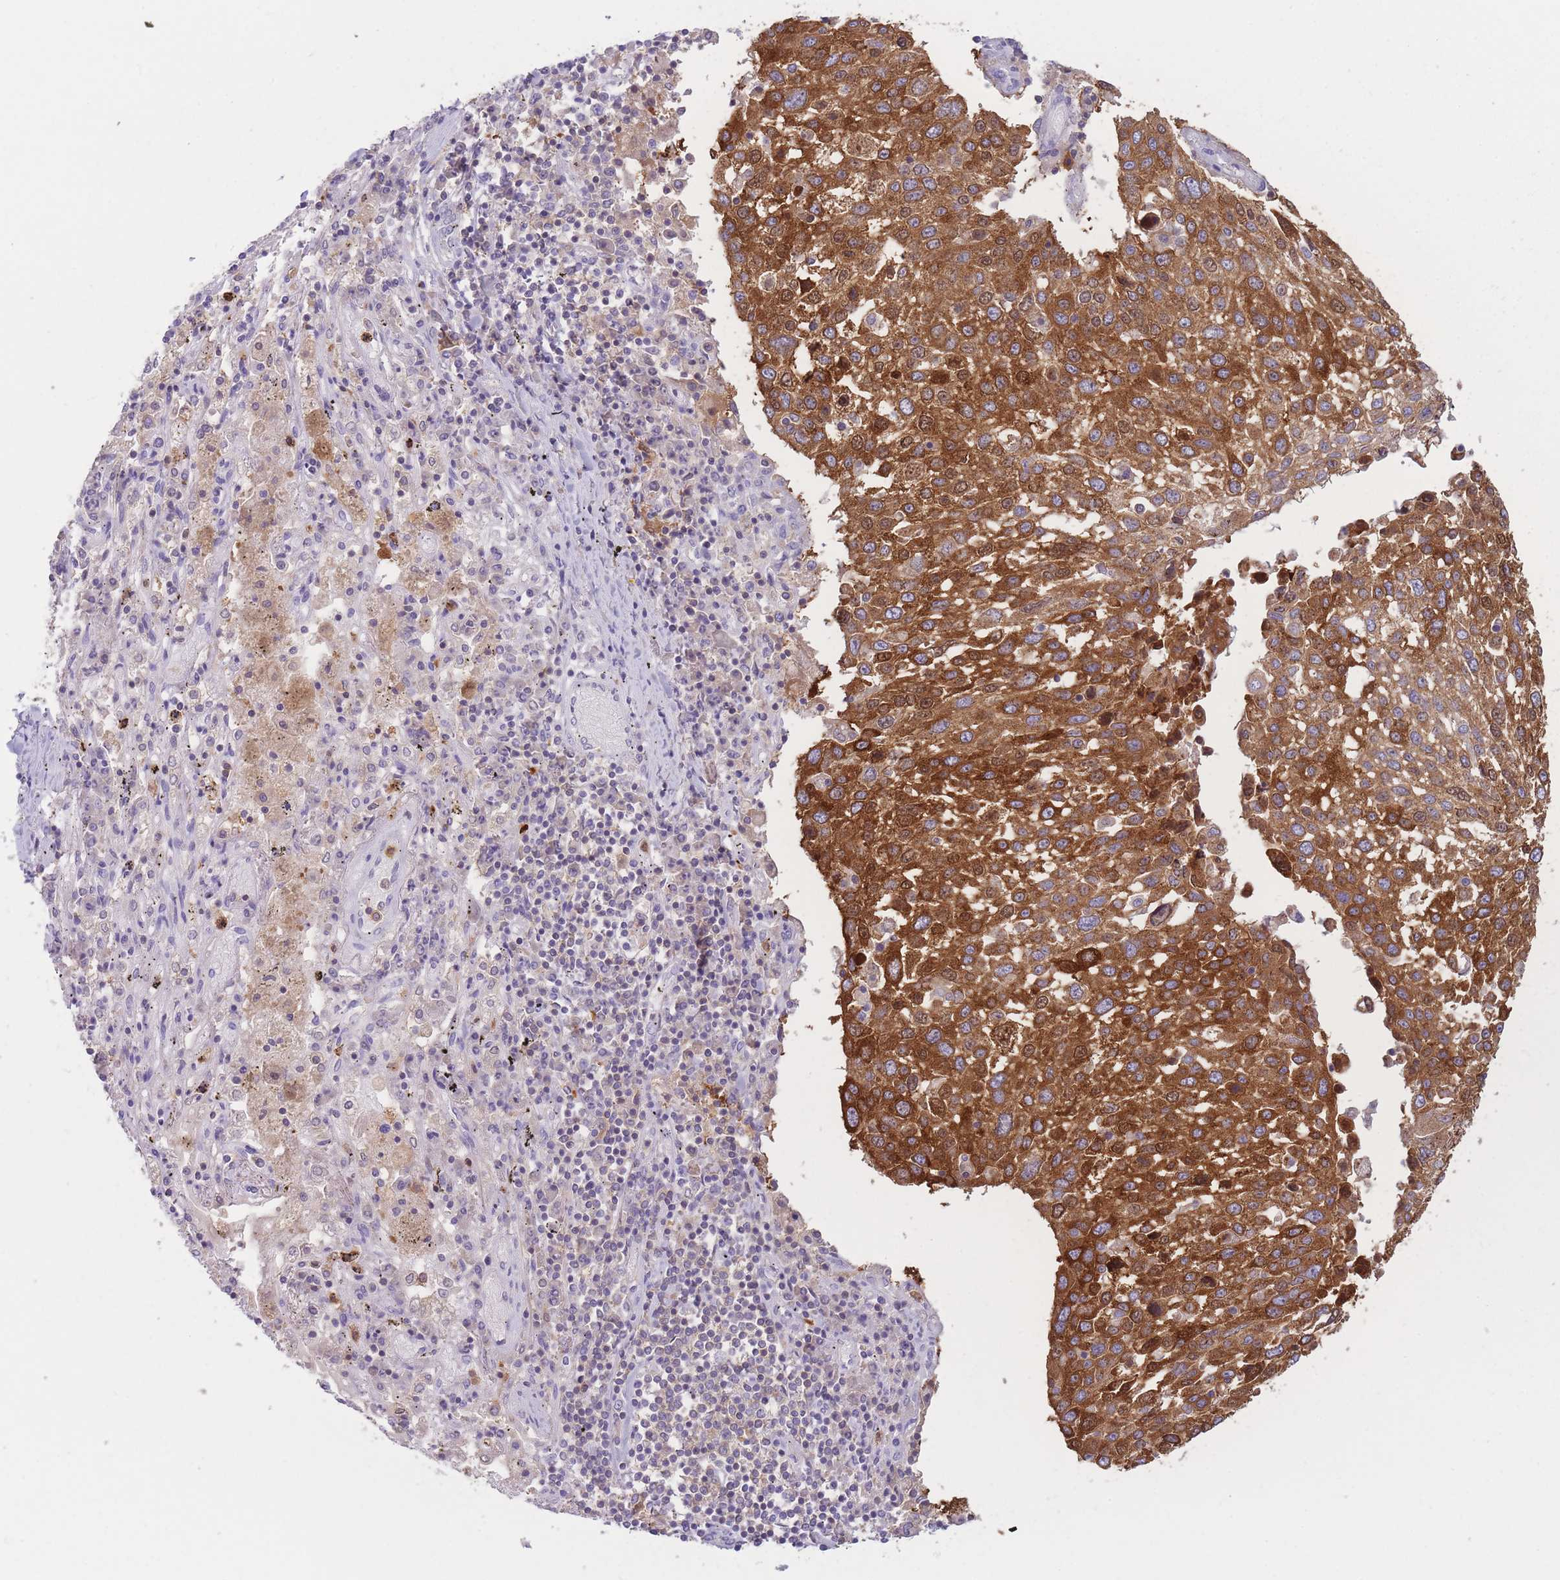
{"staining": {"intensity": "strong", "quantity": ">75%", "location": "cytoplasmic/membranous"}, "tissue": "lung cancer", "cell_type": "Tumor cells", "image_type": "cancer", "snomed": [{"axis": "morphology", "description": "Squamous cell carcinoma, NOS"}, {"axis": "topography", "description": "Lung"}], "caption": "Immunohistochemical staining of human squamous cell carcinoma (lung) demonstrates high levels of strong cytoplasmic/membranous protein positivity in approximately >75% of tumor cells.", "gene": "ST3GAL4", "patient": {"sex": "male", "age": 65}}